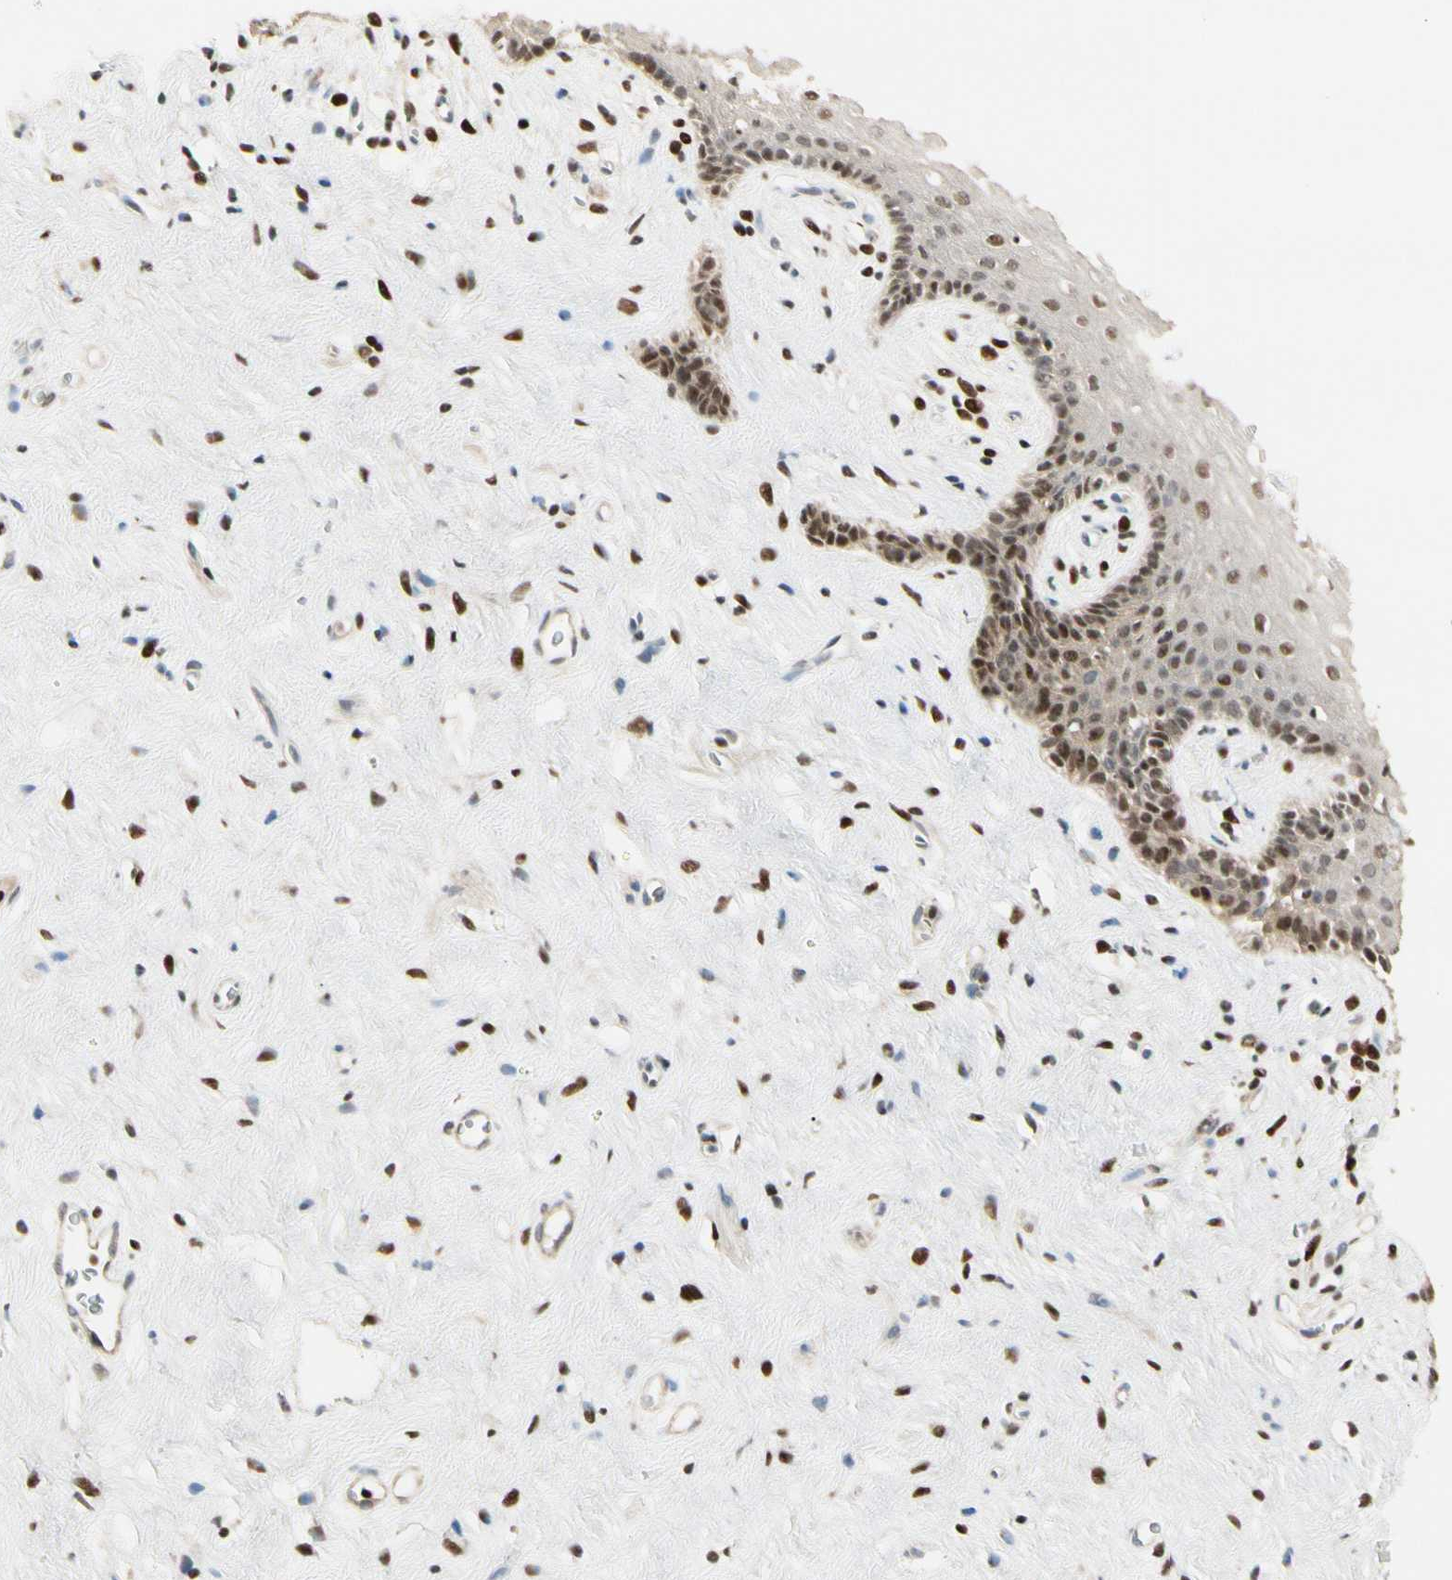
{"staining": {"intensity": "weak", "quantity": "25%-75%", "location": "nuclear"}, "tissue": "vagina", "cell_type": "Squamous epithelial cells", "image_type": "normal", "snomed": [{"axis": "morphology", "description": "Normal tissue, NOS"}, {"axis": "topography", "description": "Vagina"}], "caption": "Vagina stained with immunohistochemistry shows weak nuclear positivity in approximately 25%-75% of squamous epithelial cells. (brown staining indicates protein expression, while blue staining denotes nuclei).", "gene": "NFYA", "patient": {"sex": "female", "age": 44}}